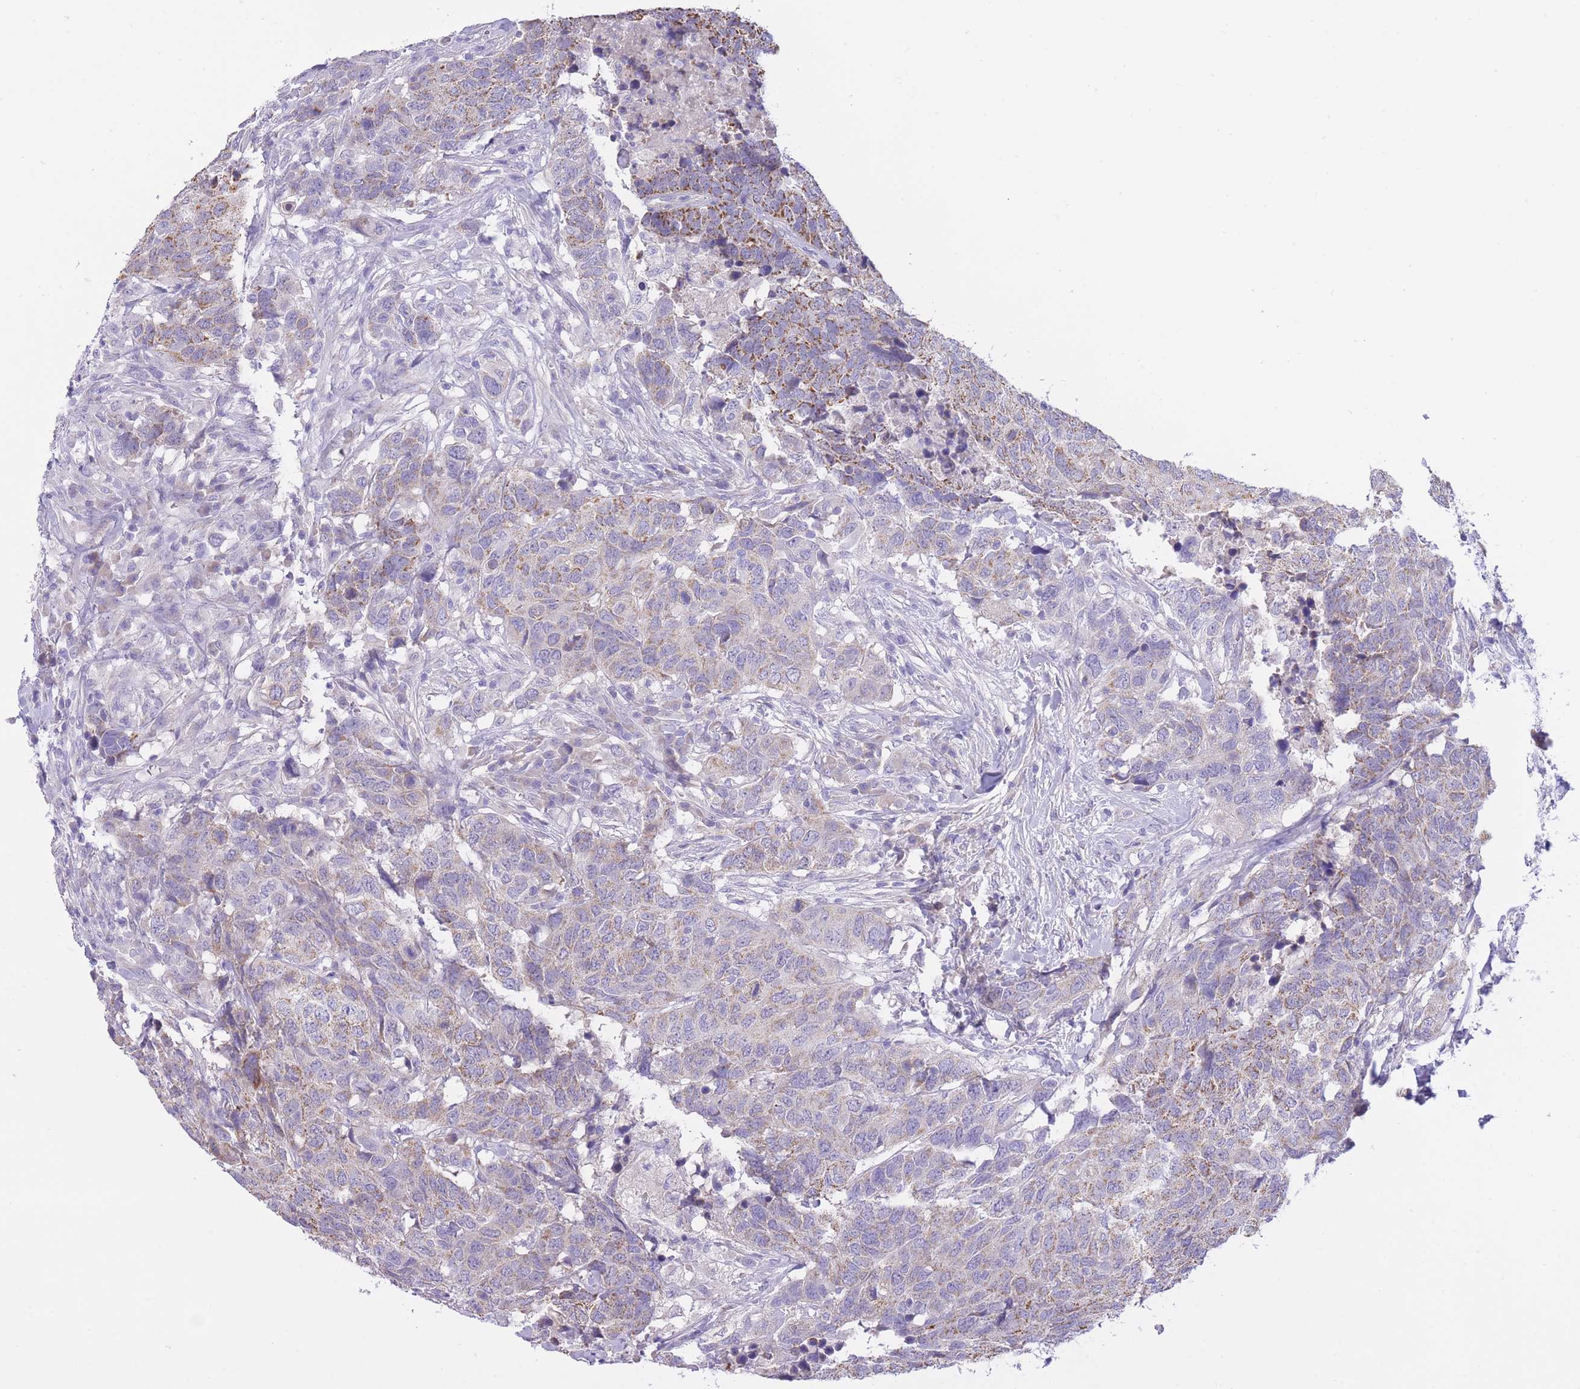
{"staining": {"intensity": "weak", "quantity": "25%-75%", "location": "cytoplasmic/membranous"}, "tissue": "head and neck cancer", "cell_type": "Tumor cells", "image_type": "cancer", "snomed": [{"axis": "morphology", "description": "Normal tissue, NOS"}, {"axis": "morphology", "description": "Squamous cell carcinoma, NOS"}, {"axis": "topography", "description": "Skeletal muscle"}, {"axis": "topography", "description": "Vascular tissue"}, {"axis": "topography", "description": "Peripheral nerve tissue"}, {"axis": "topography", "description": "Head-Neck"}], "caption": "The photomicrograph demonstrates immunohistochemical staining of head and neck cancer. There is weak cytoplasmic/membranous expression is appreciated in approximately 25%-75% of tumor cells.", "gene": "PGM1", "patient": {"sex": "male", "age": 66}}